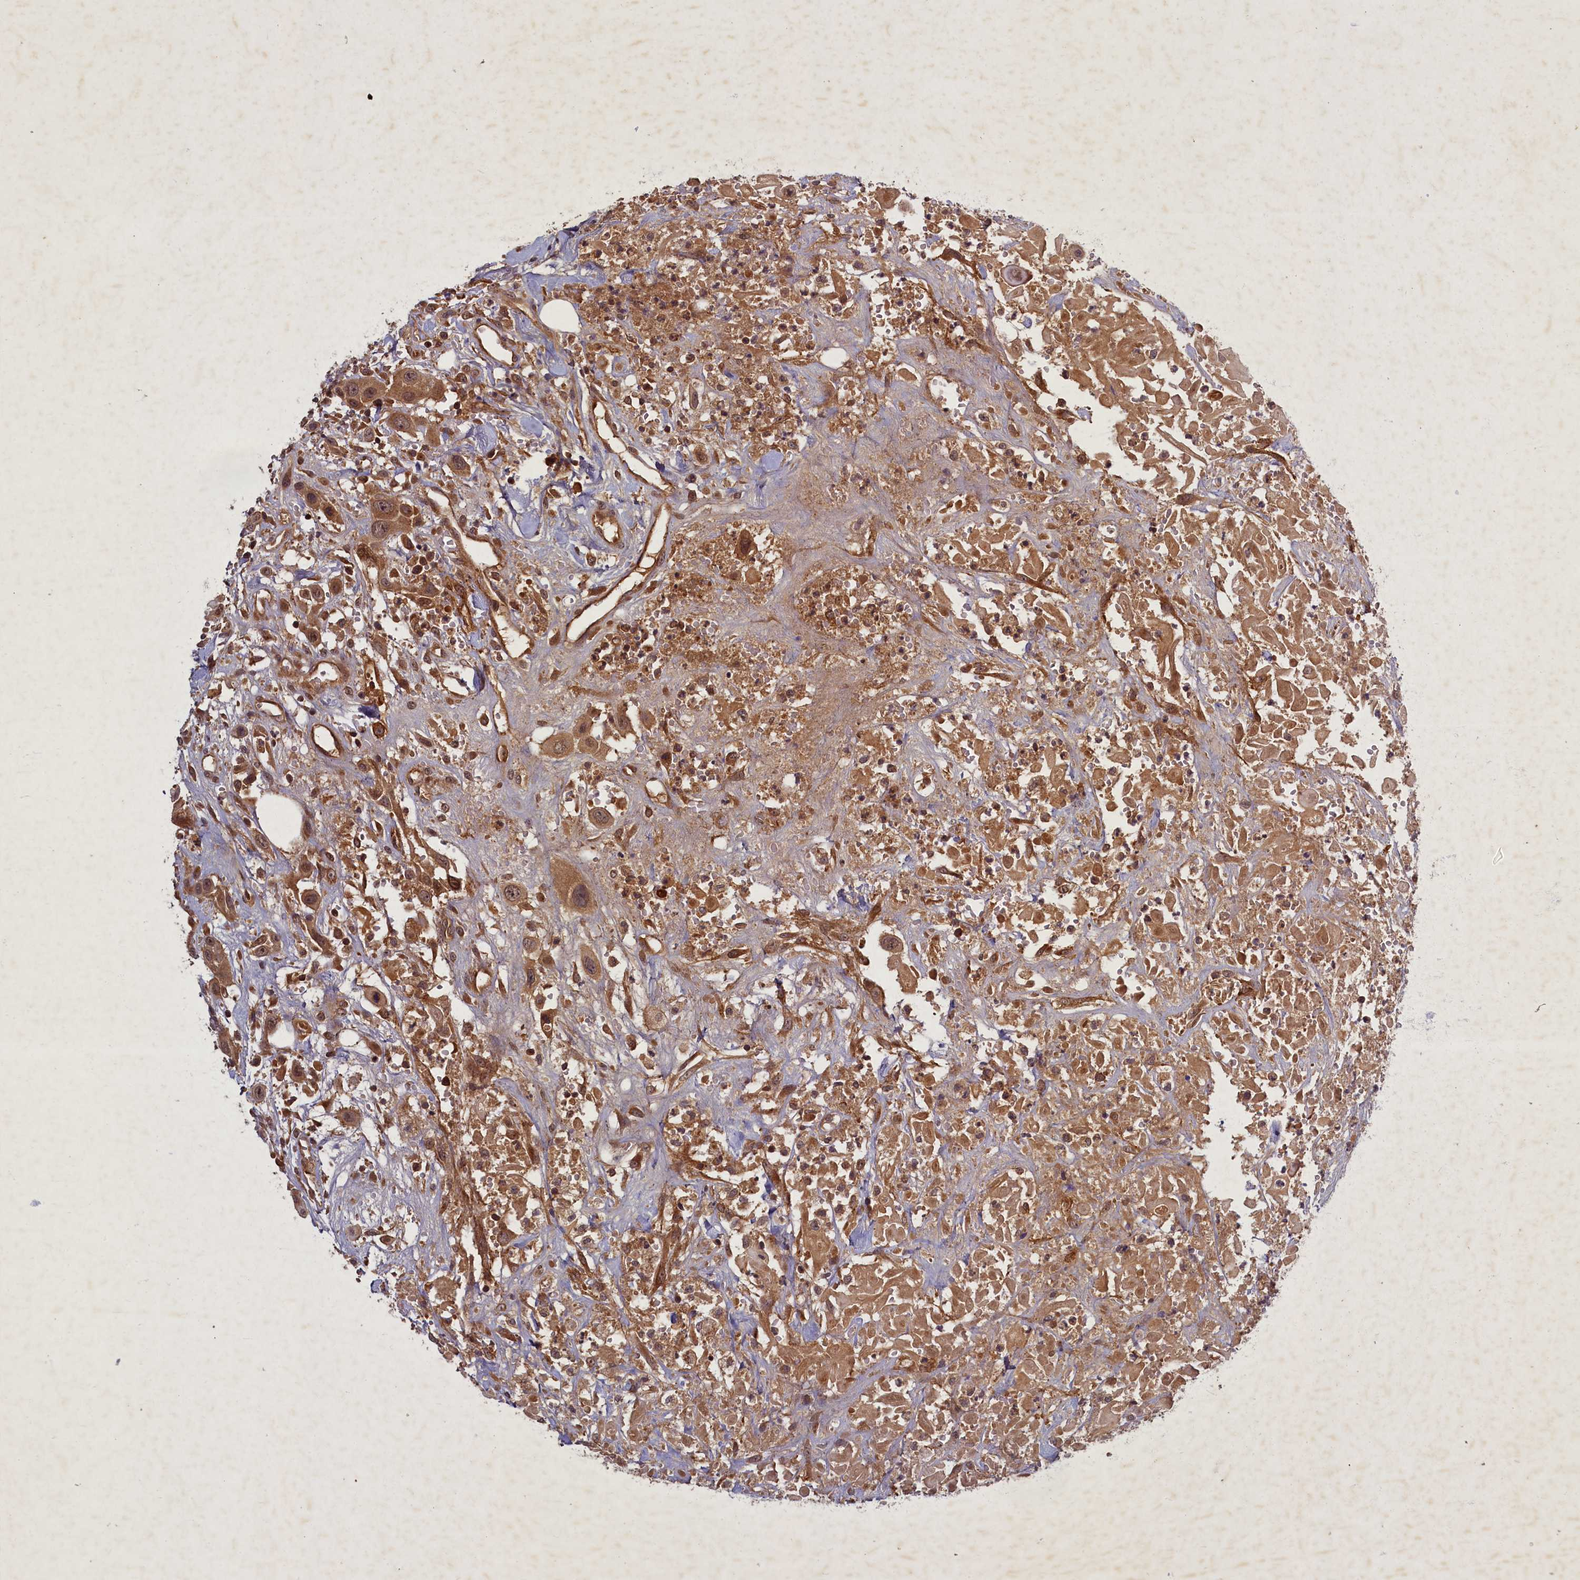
{"staining": {"intensity": "moderate", "quantity": ">75%", "location": "cytoplasmic/membranous,nuclear"}, "tissue": "head and neck cancer", "cell_type": "Tumor cells", "image_type": "cancer", "snomed": [{"axis": "morphology", "description": "Squamous cell carcinoma, NOS"}, {"axis": "topography", "description": "Head-Neck"}], "caption": "A medium amount of moderate cytoplasmic/membranous and nuclear staining is appreciated in approximately >75% of tumor cells in head and neck cancer (squamous cell carcinoma) tissue.", "gene": "BICD1", "patient": {"sex": "male", "age": 81}}